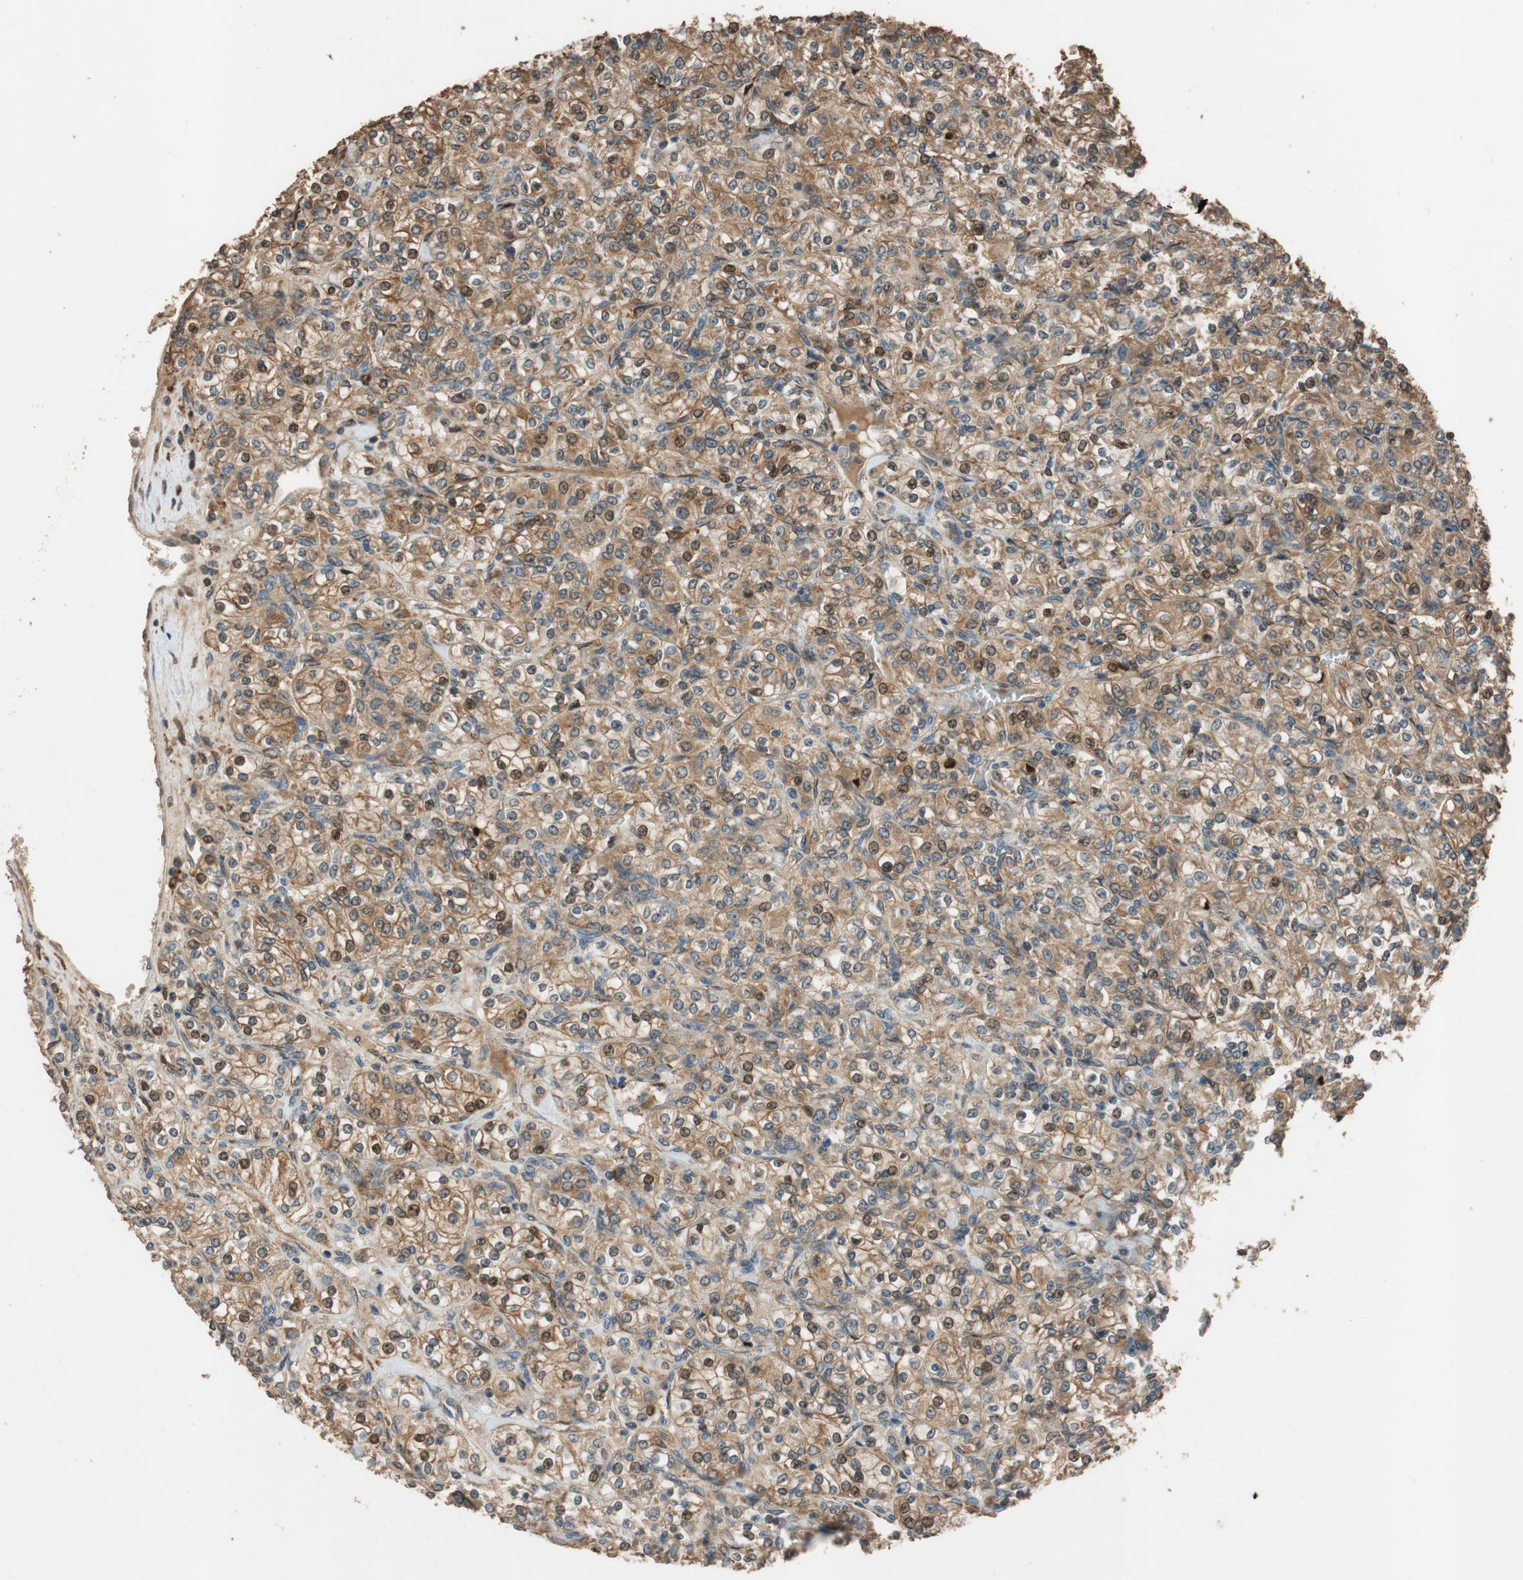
{"staining": {"intensity": "moderate", "quantity": ">75%", "location": "cytoplasmic/membranous,nuclear"}, "tissue": "renal cancer", "cell_type": "Tumor cells", "image_type": "cancer", "snomed": [{"axis": "morphology", "description": "Adenocarcinoma, NOS"}, {"axis": "topography", "description": "Kidney"}], "caption": "Human adenocarcinoma (renal) stained with a protein marker shows moderate staining in tumor cells.", "gene": "MST1R", "patient": {"sex": "male", "age": 77}}